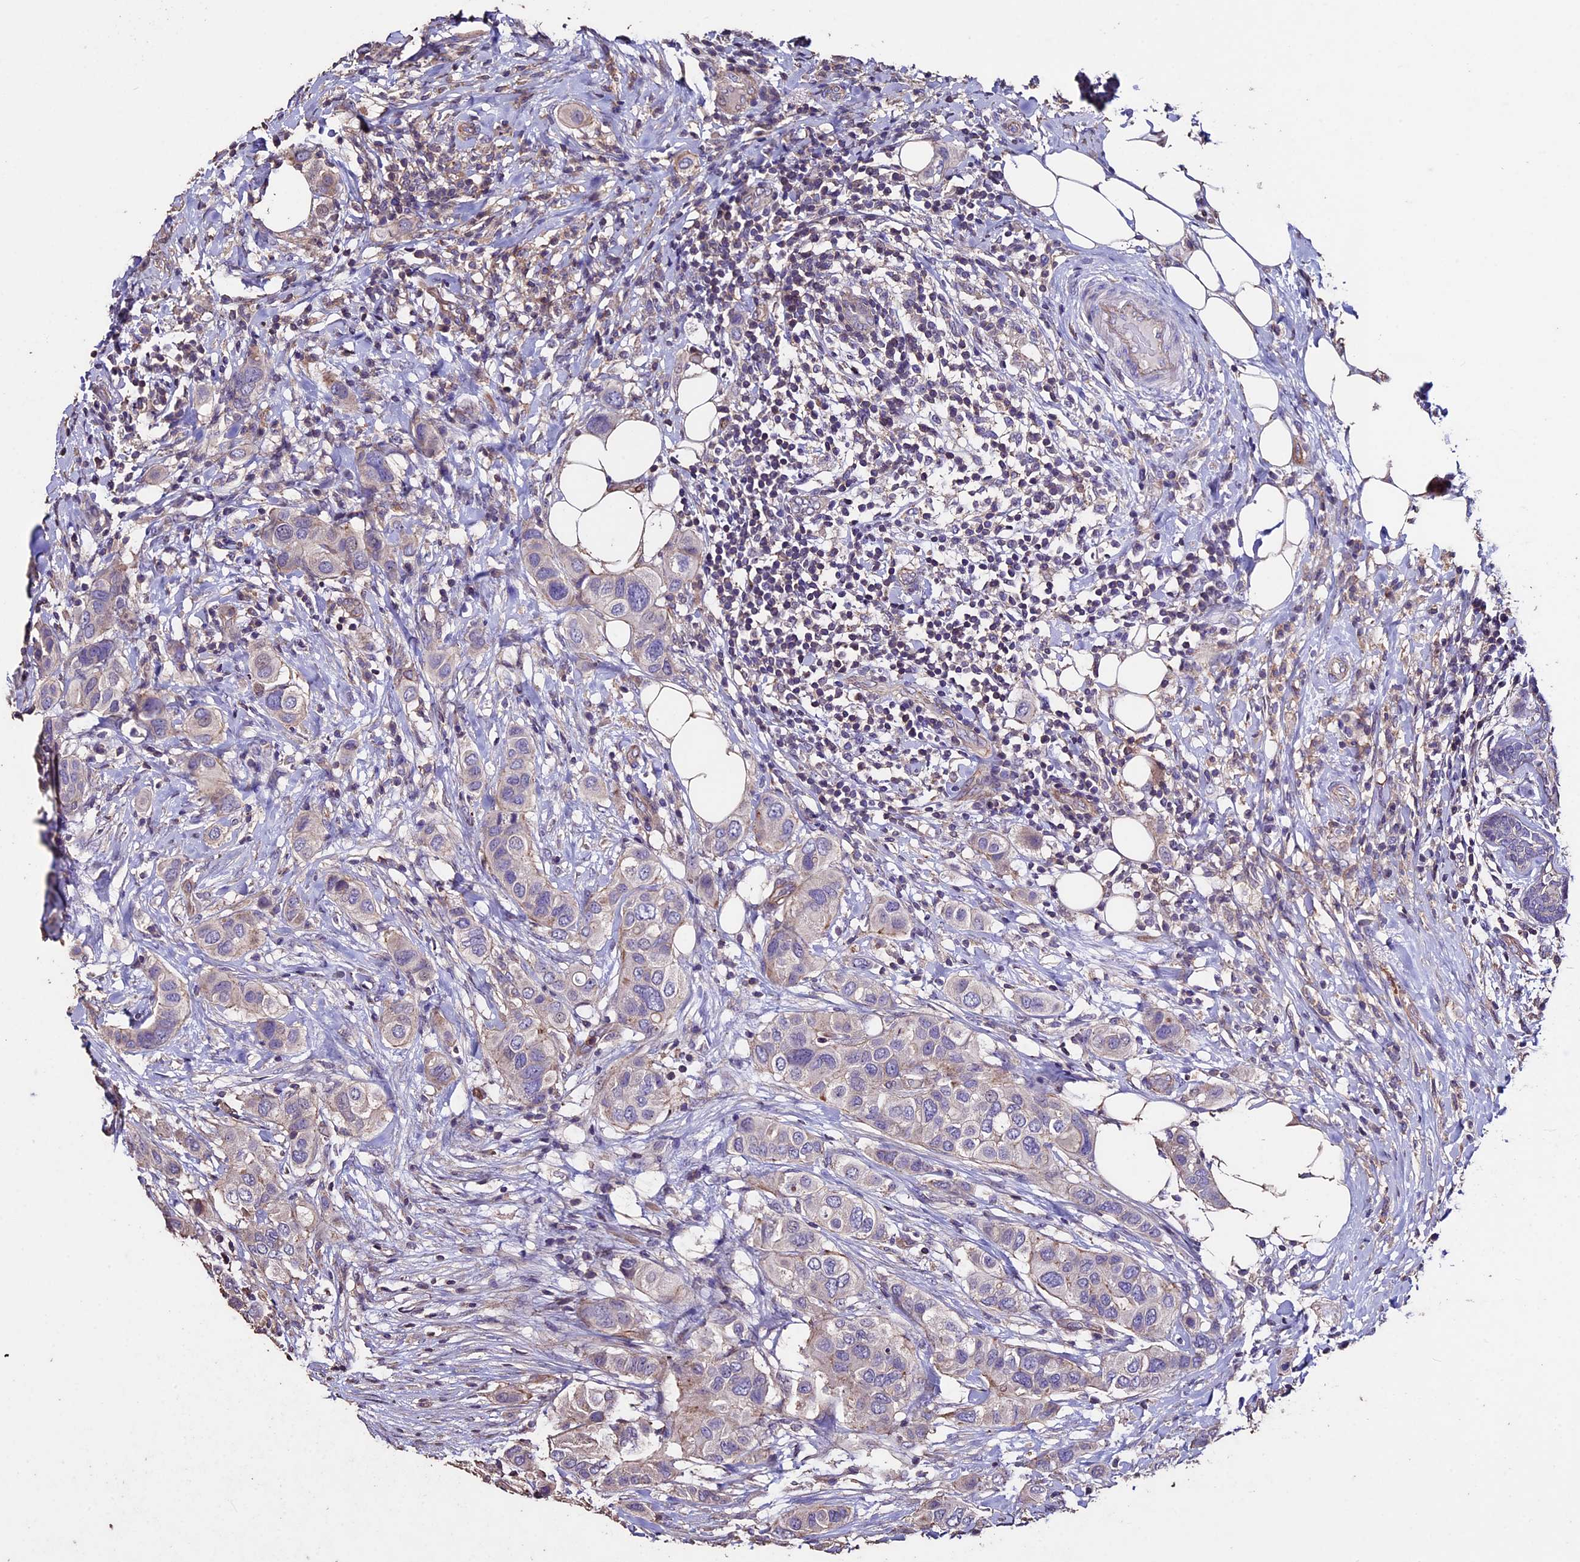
{"staining": {"intensity": "negative", "quantity": "none", "location": "none"}, "tissue": "breast cancer", "cell_type": "Tumor cells", "image_type": "cancer", "snomed": [{"axis": "morphology", "description": "Lobular carcinoma"}, {"axis": "topography", "description": "Breast"}], "caption": "An immunohistochemistry (IHC) histopathology image of breast cancer (lobular carcinoma) is shown. There is no staining in tumor cells of breast cancer (lobular carcinoma). (DAB immunohistochemistry, high magnification).", "gene": "USB1", "patient": {"sex": "female", "age": 51}}